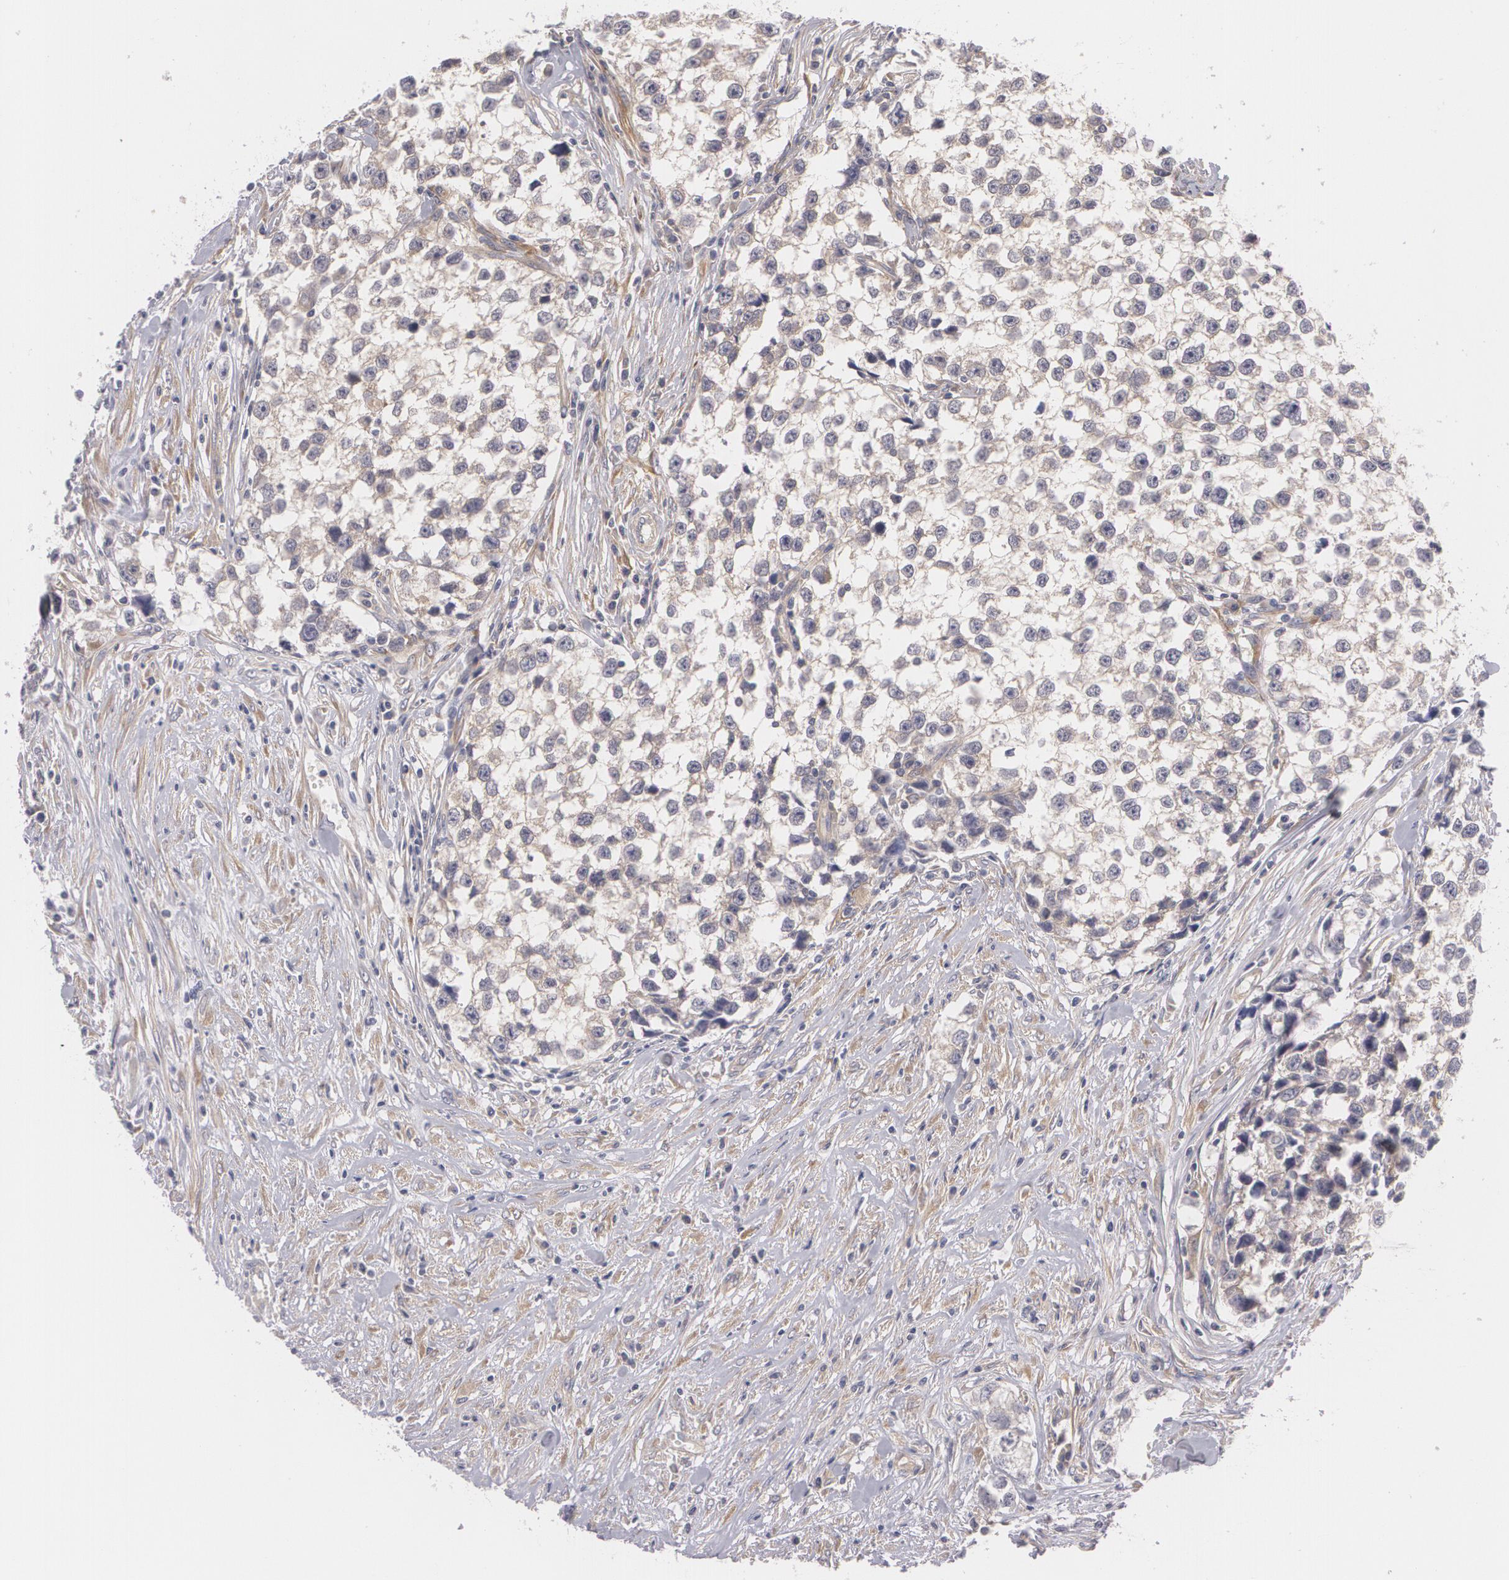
{"staining": {"intensity": "weak", "quantity": "25%-75%", "location": "cytoplasmic/membranous"}, "tissue": "testis cancer", "cell_type": "Tumor cells", "image_type": "cancer", "snomed": [{"axis": "morphology", "description": "Seminoma, NOS"}, {"axis": "morphology", "description": "Carcinoma, Embryonal, NOS"}, {"axis": "topography", "description": "Testis"}], "caption": "Immunohistochemistry histopathology image of neoplastic tissue: testis cancer (seminoma) stained using IHC reveals low levels of weak protein expression localized specifically in the cytoplasmic/membranous of tumor cells, appearing as a cytoplasmic/membranous brown color.", "gene": "CASK", "patient": {"sex": "male", "age": 30}}